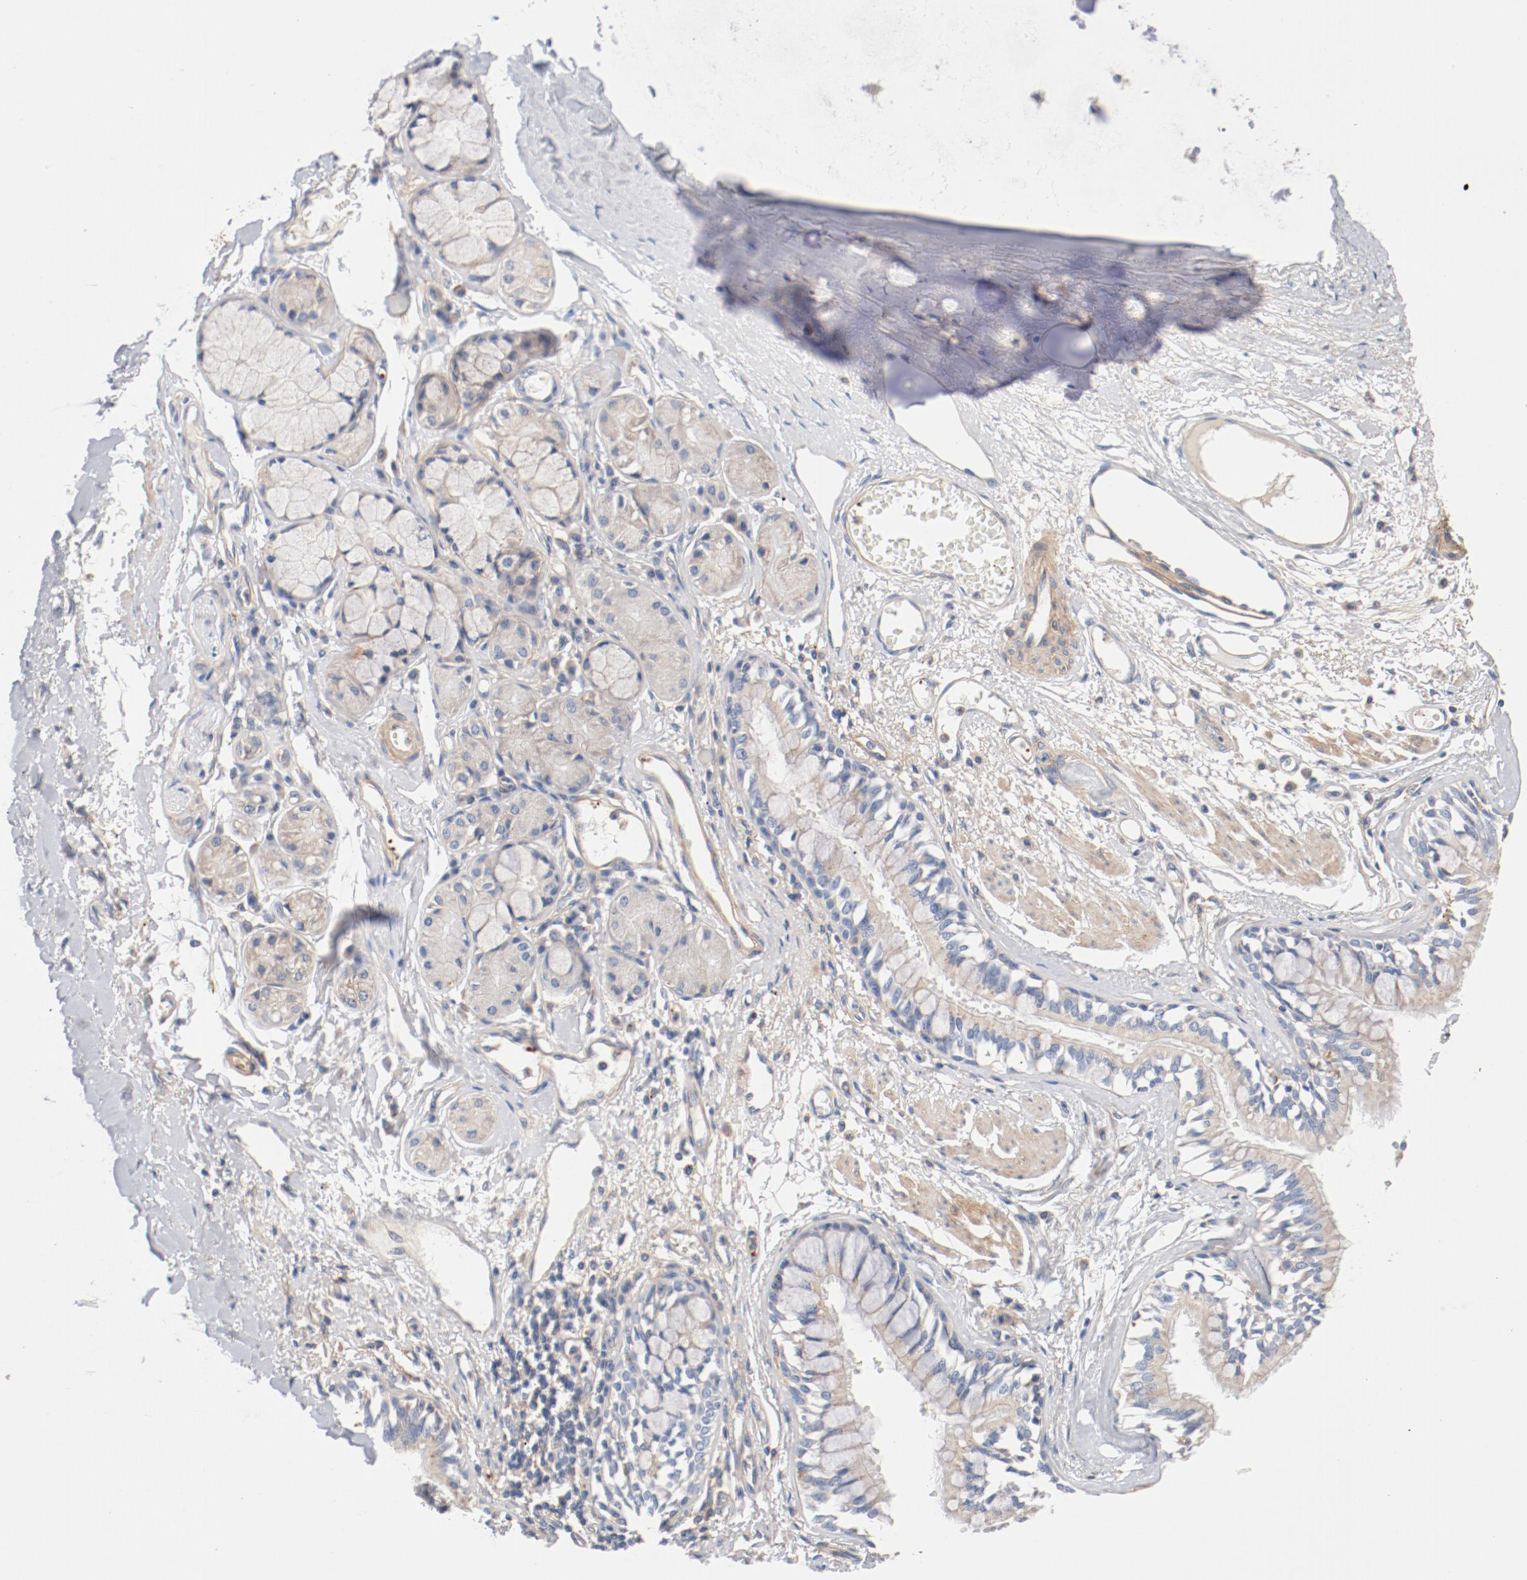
{"staining": {"intensity": "weak", "quantity": ">75%", "location": "cytoplasmic/membranous"}, "tissue": "bronchus", "cell_type": "Respiratory epithelial cells", "image_type": "normal", "snomed": [{"axis": "morphology", "description": "Normal tissue, NOS"}, {"axis": "topography", "description": "Bronchus"}, {"axis": "topography", "description": "Lung"}], "caption": "Weak cytoplasmic/membranous staining is present in approximately >75% of respiratory epithelial cells in benign bronchus.", "gene": "ILK", "patient": {"sex": "female", "age": 56}}